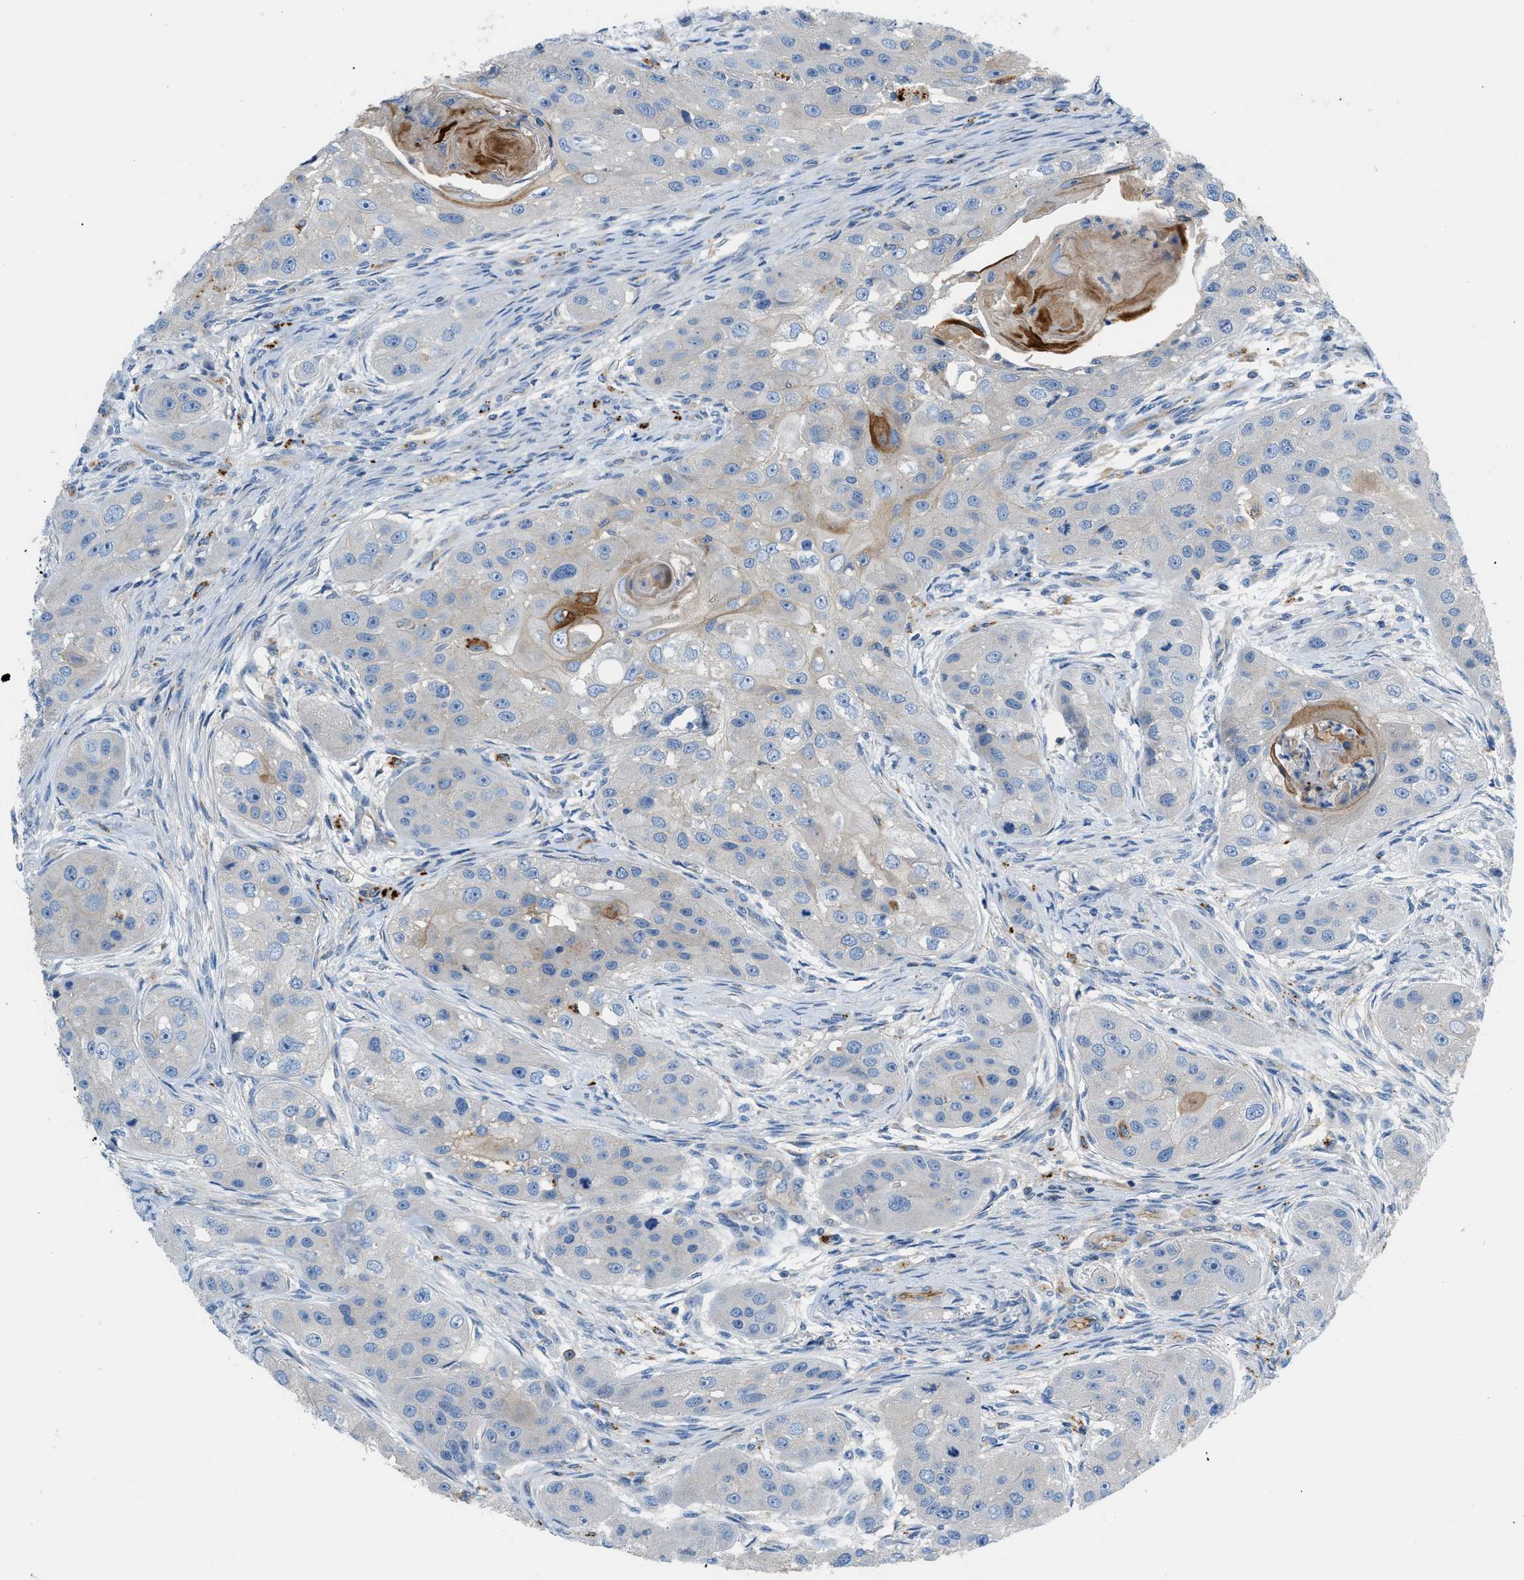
{"staining": {"intensity": "negative", "quantity": "none", "location": "none"}, "tissue": "head and neck cancer", "cell_type": "Tumor cells", "image_type": "cancer", "snomed": [{"axis": "morphology", "description": "Normal tissue, NOS"}, {"axis": "morphology", "description": "Squamous cell carcinoma, NOS"}, {"axis": "topography", "description": "Skeletal muscle"}, {"axis": "topography", "description": "Head-Neck"}], "caption": "DAB (3,3'-diaminobenzidine) immunohistochemical staining of human head and neck squamous cell carcinoma displays no significant positivity in tumor cells.", "gene": "ORAI1", "patient": {"sex": "male", "age": 51}}